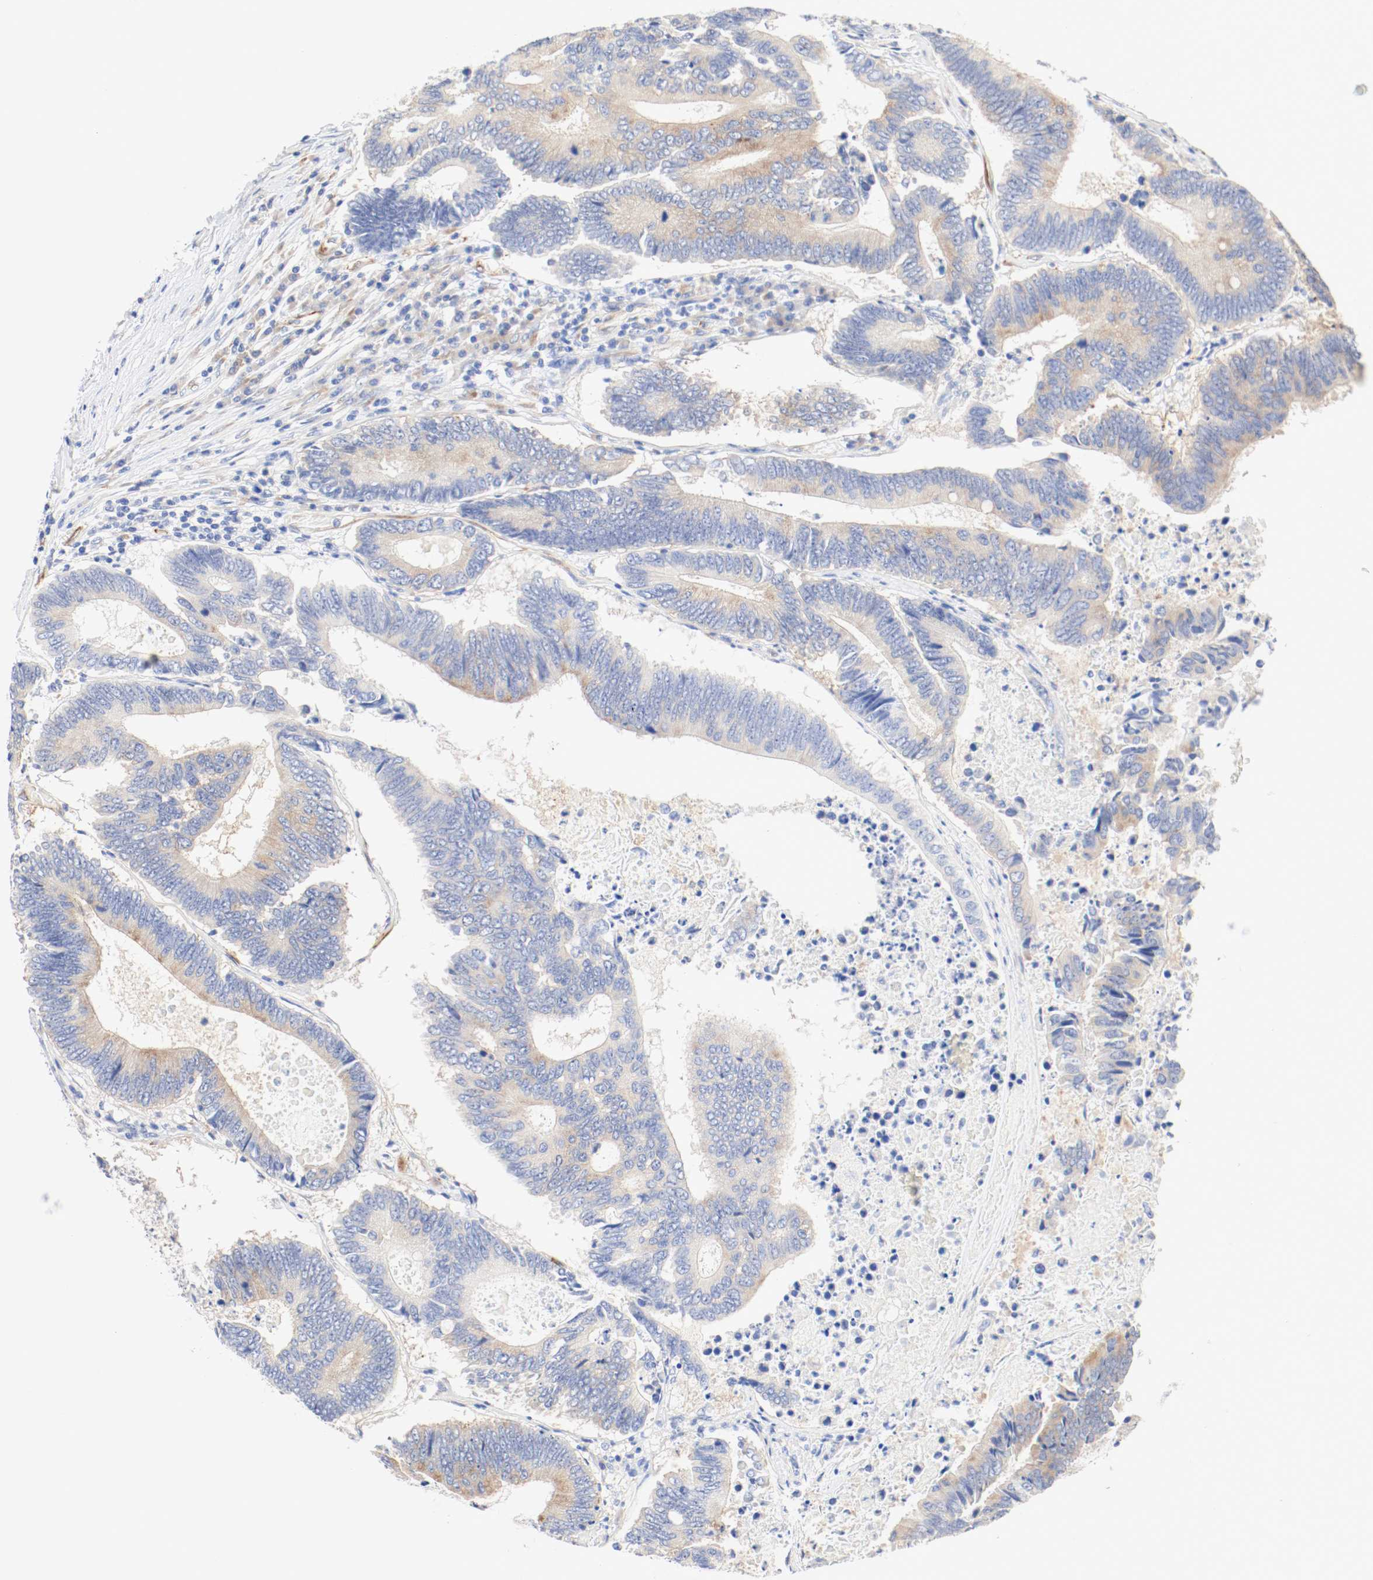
{"staining": {"intensity": "moderate", "quantity": ">75%", "location": "cytoplasmic/membranous"}, "tissue": "colorectal cancer", "cell_type": "Tumor cells", "image_type": "cancer", "snomed": [{"axis": "morphology", "description": "Adenocarcinoma, NOS"}, {"axis": "topography", "description": "Colon"}], "caption": "Protein staining of colorectal cancer tissue shows moderate cytoplasmic/membranous expression in about >75% of tumor cells. (Stains: DAB in brown, nuclei in blue, Microscopy: brightfield microscopy at high magnification).", "gene": "GIT1", "patient": {"sex": "female", "age": 78}}